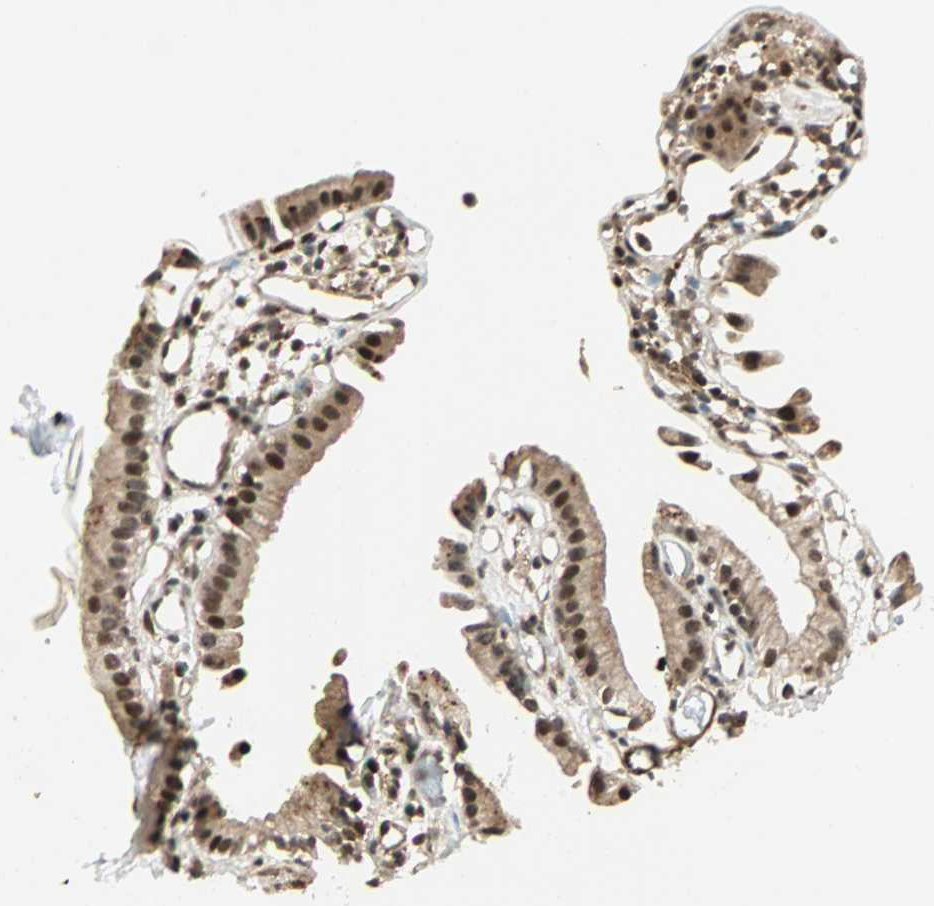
{"staining": {"intensity": "moderate", "quantity": ">75%", "location": "cytoplasmic/membranous,nuclear"}, "tissue": "gallbladder", "cell_type": "Glandular cells", "image_type": "normal", "snomed": [{"axis": "morphology", "description": "Normal tissue, NOS"}, {"axis": "topography", "description": "Gallbladder"}], "caption": "Benign gallbladder was stained to show a protein in brown. There is medium levels of moderate cytoplasmic/membranous,nuclear expression in approximately >75% of glandular cells. The protein of interest is stained brown, and the nuclei are stained in blue (DAB IHC with brightfield microscopy, high magnification).", "gene": "ZBED9", "patient": {"sex": "male", "age": 65}}